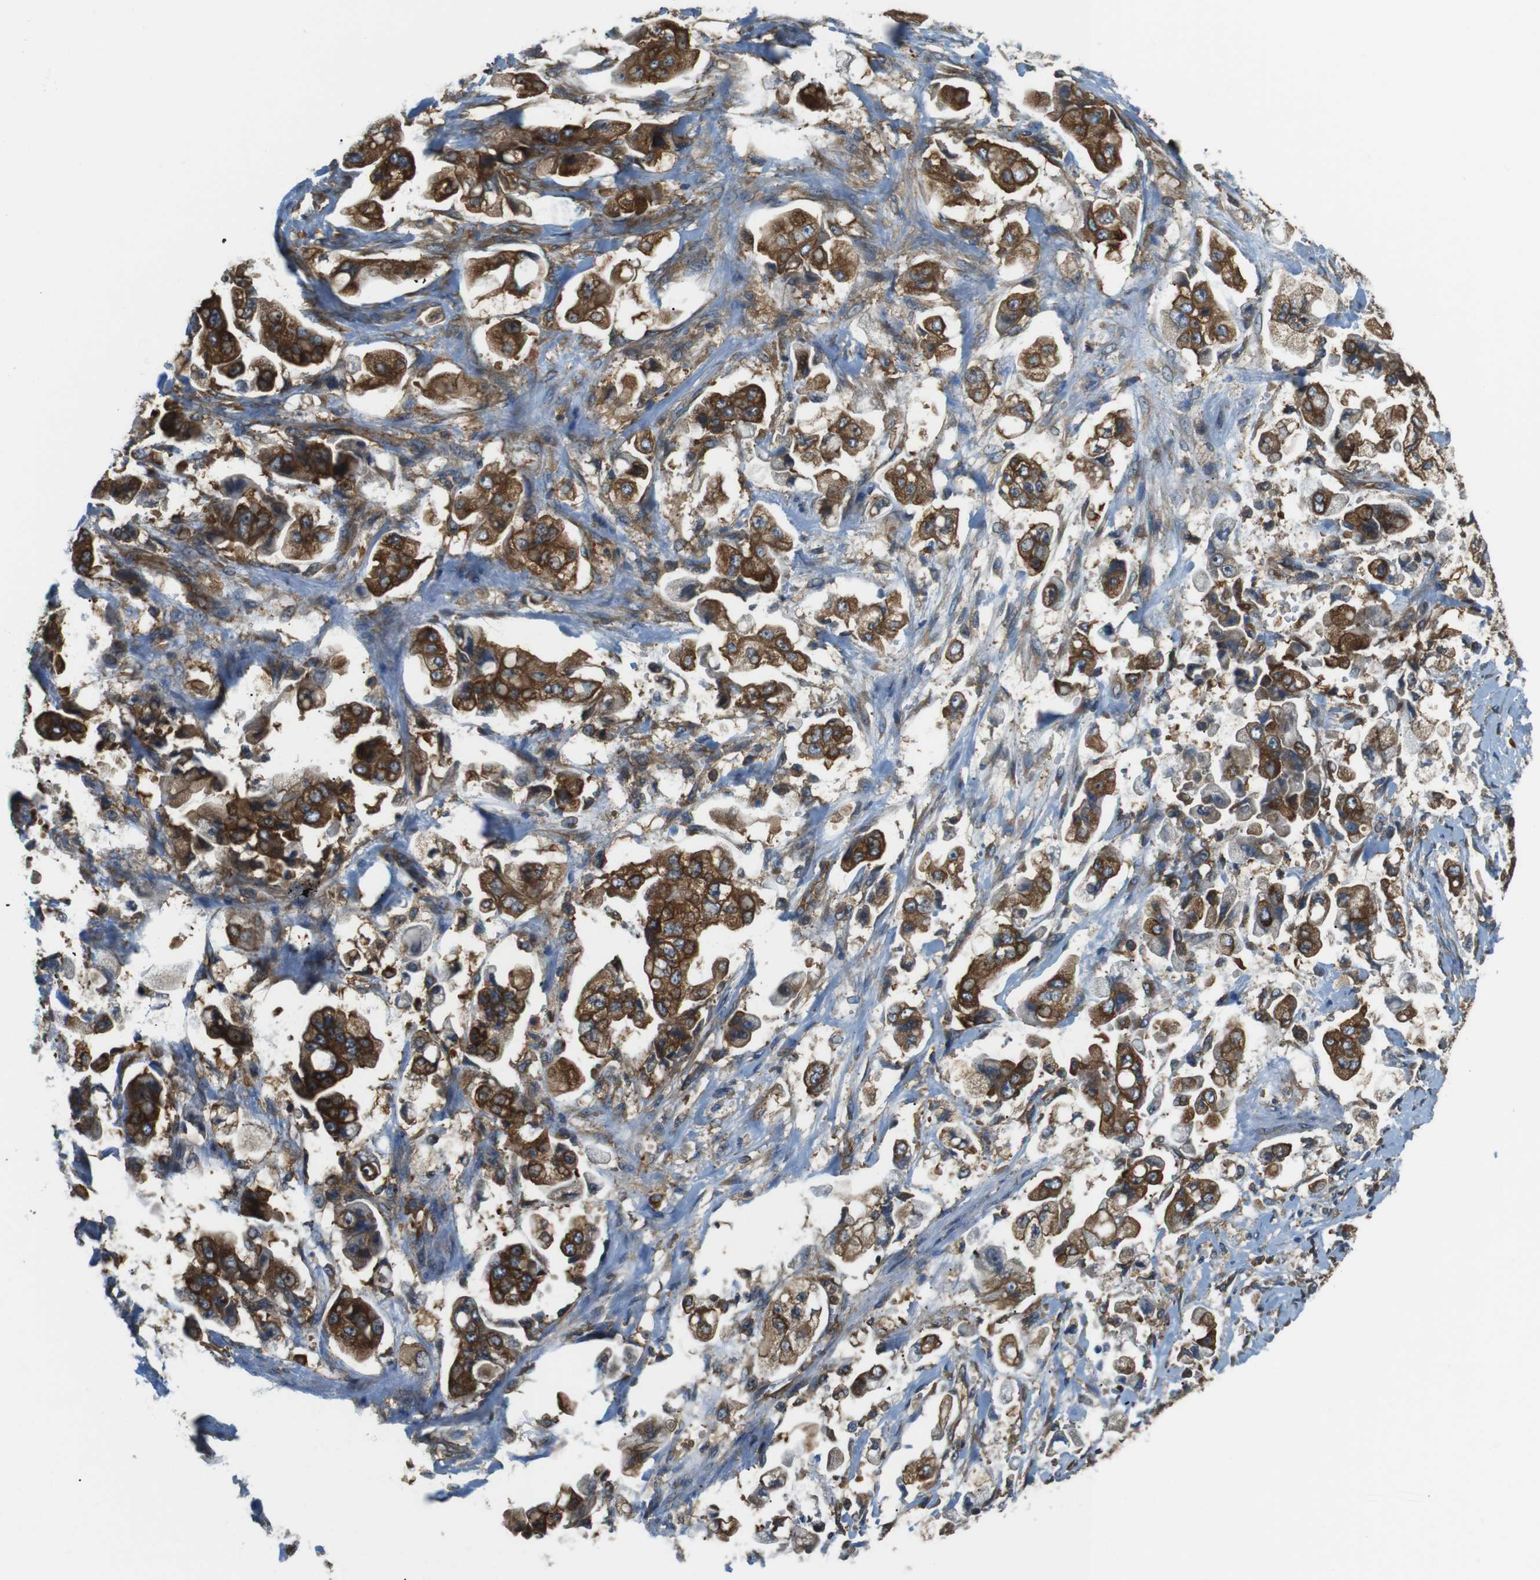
{"staining": {"intensity": "strong", "quantity": "25%-75%", "location": "cytoplasmic/membranous"}, "tissue": "stomach cancer", "cell_type": "Tumor cells", "image_type": "cancer", "snomed": [{"axis": "morphology", "description": "Adenocarcinoma, NOS"}, {"axis": "topography", "description": "Stomach"}], "caption": "Brown immunohistochemical staining in stomach cancer exhibits strong cytoplasmic/membranous positivity in about 25%-75% of tumor cells.", "gene": "TSC1", "patient": {"sex": "male", "age": 62}}